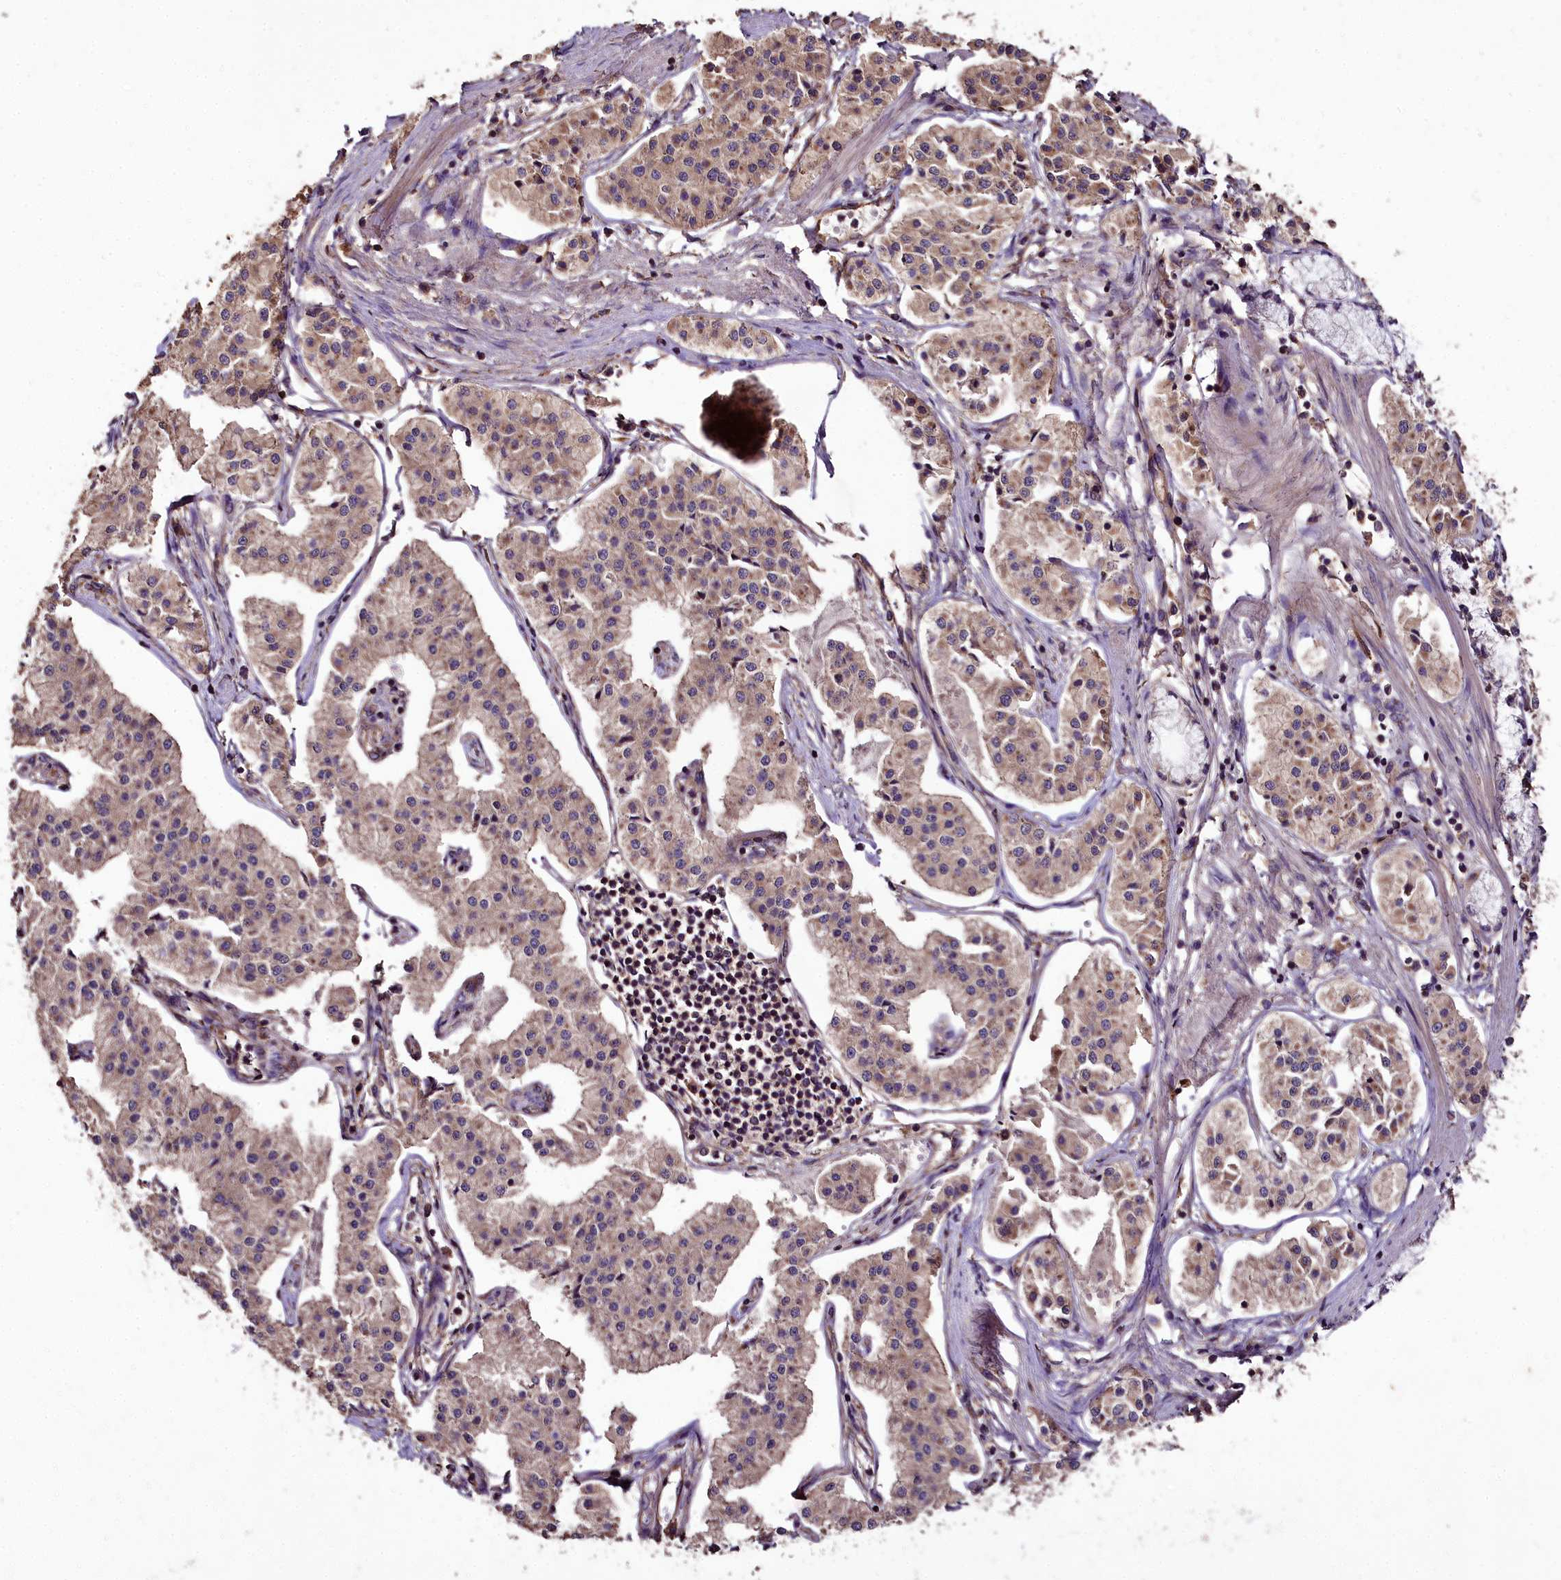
{"staining": {"intensity": "weak", "quantity": "25%-75%", "location": "cytoplasmic/membranous"}, "tissue": "pancreatic cancer", "cell_type": "Tumor cells", "image_type": "cancer", "snomed": [{"axis": "morphology", "description": "Adenocarcinoma, NOS"}, {"axis": "topography", "description": "Pancreas"}], "caption": "A high-resolution micrograph shows IHC staining of adenocarcinoma (pancreatic), which shows weak cytoplasmic/membranous expression in about 25%-75% of tumor cells.", "gene": "TTLL10", "patient": {"sex": "female", "age": 50}}